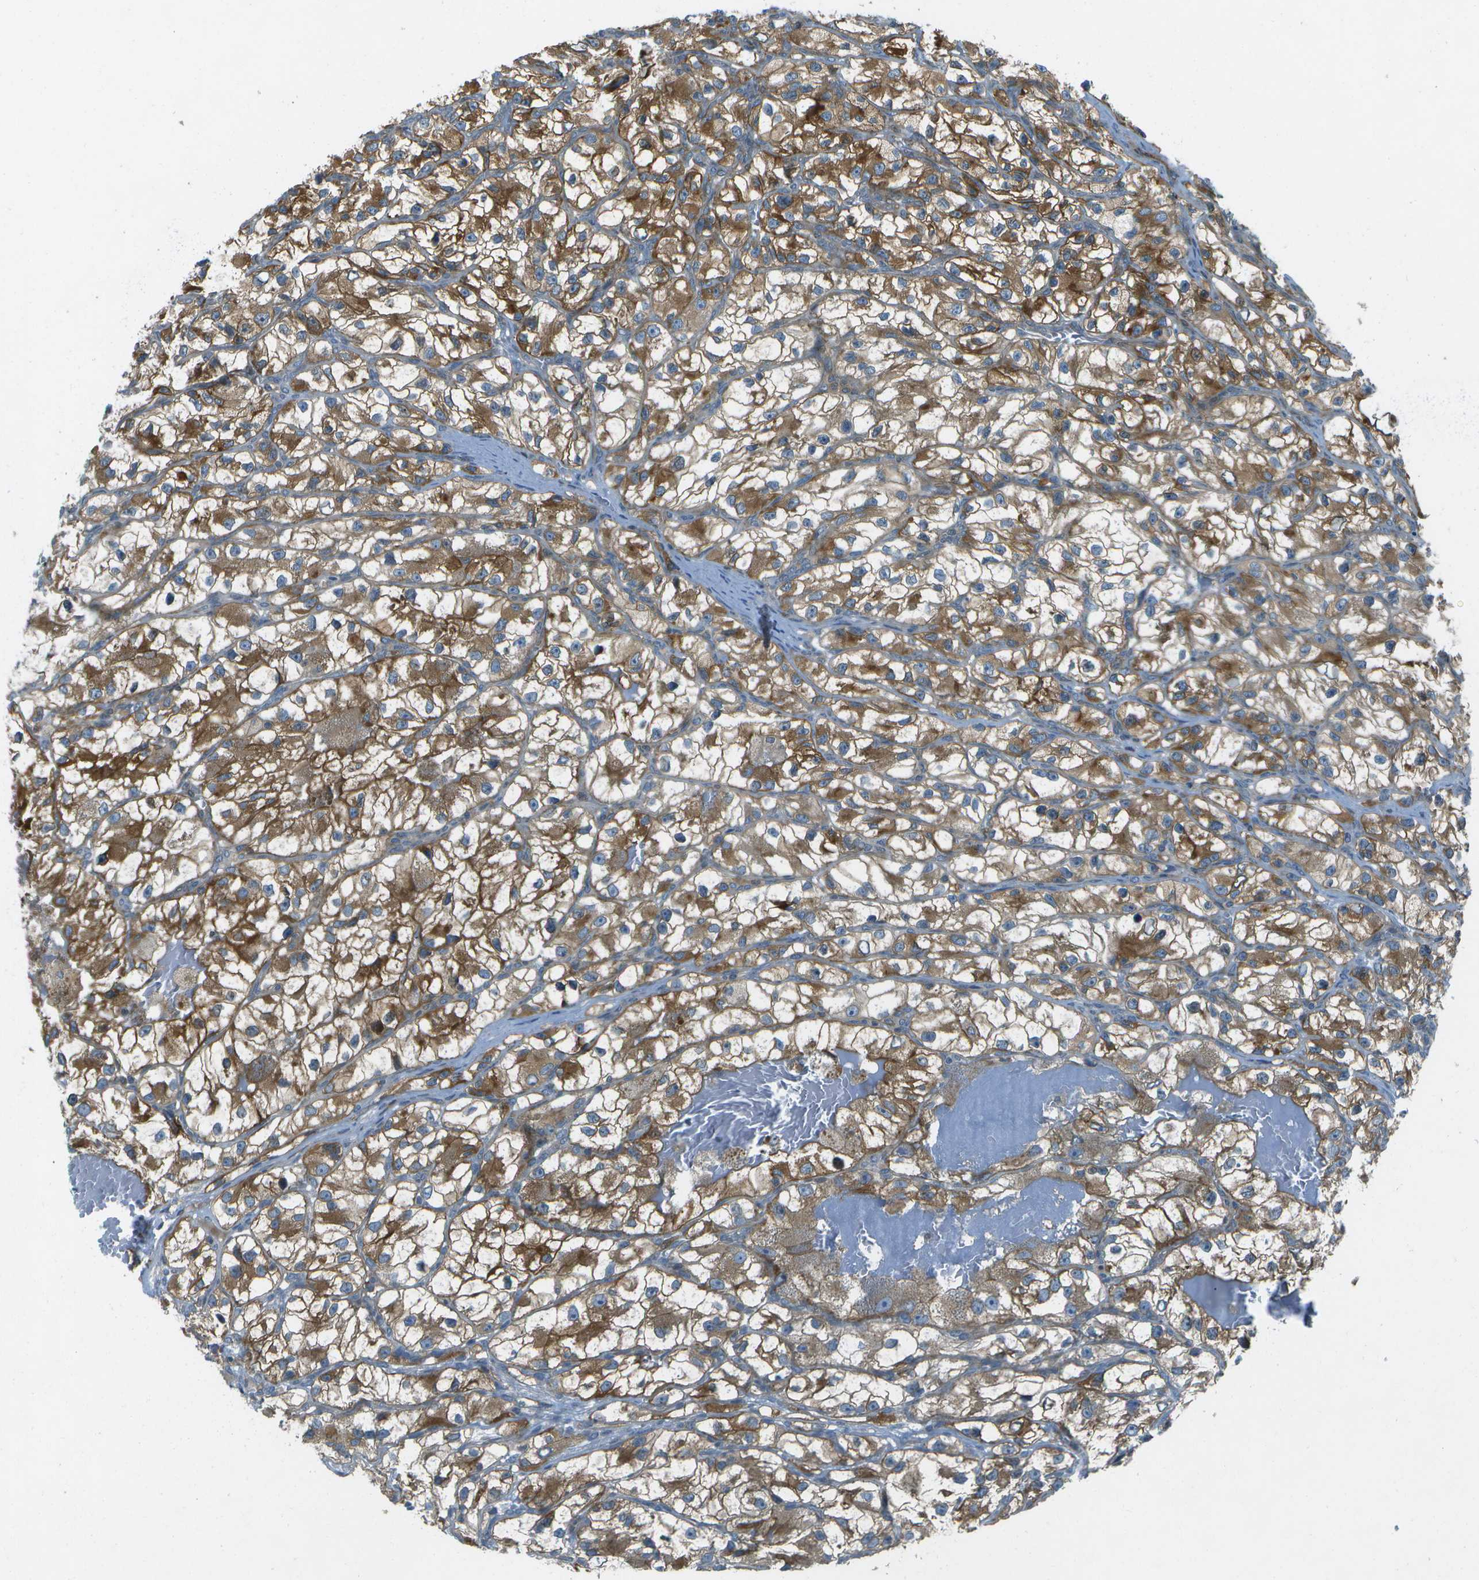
{"staining": {"intensity": "moderate", "quantity": ">75%", "location": "cytoplasmic/membranous"}, "tissue": "renal cancer", "cell_type": "Tumor cells", "image_type": "cancer", "snomed": [{"axis": "morphology", "description": "Adenocarcinoma, NOS"}, {"axis": "topography", "description": "Kidney"}], "caption": "Renal cancer (adenocarcinoma) stained for a protein reveals moderate cytoplasmic/membranous positivity in tumor cells. Immunohistochemistry (ihc) stains the protein in brown and the nuclei are stained blue.", "gene": "TMEM19", "patient": {"sex": "female", "age": 57}}